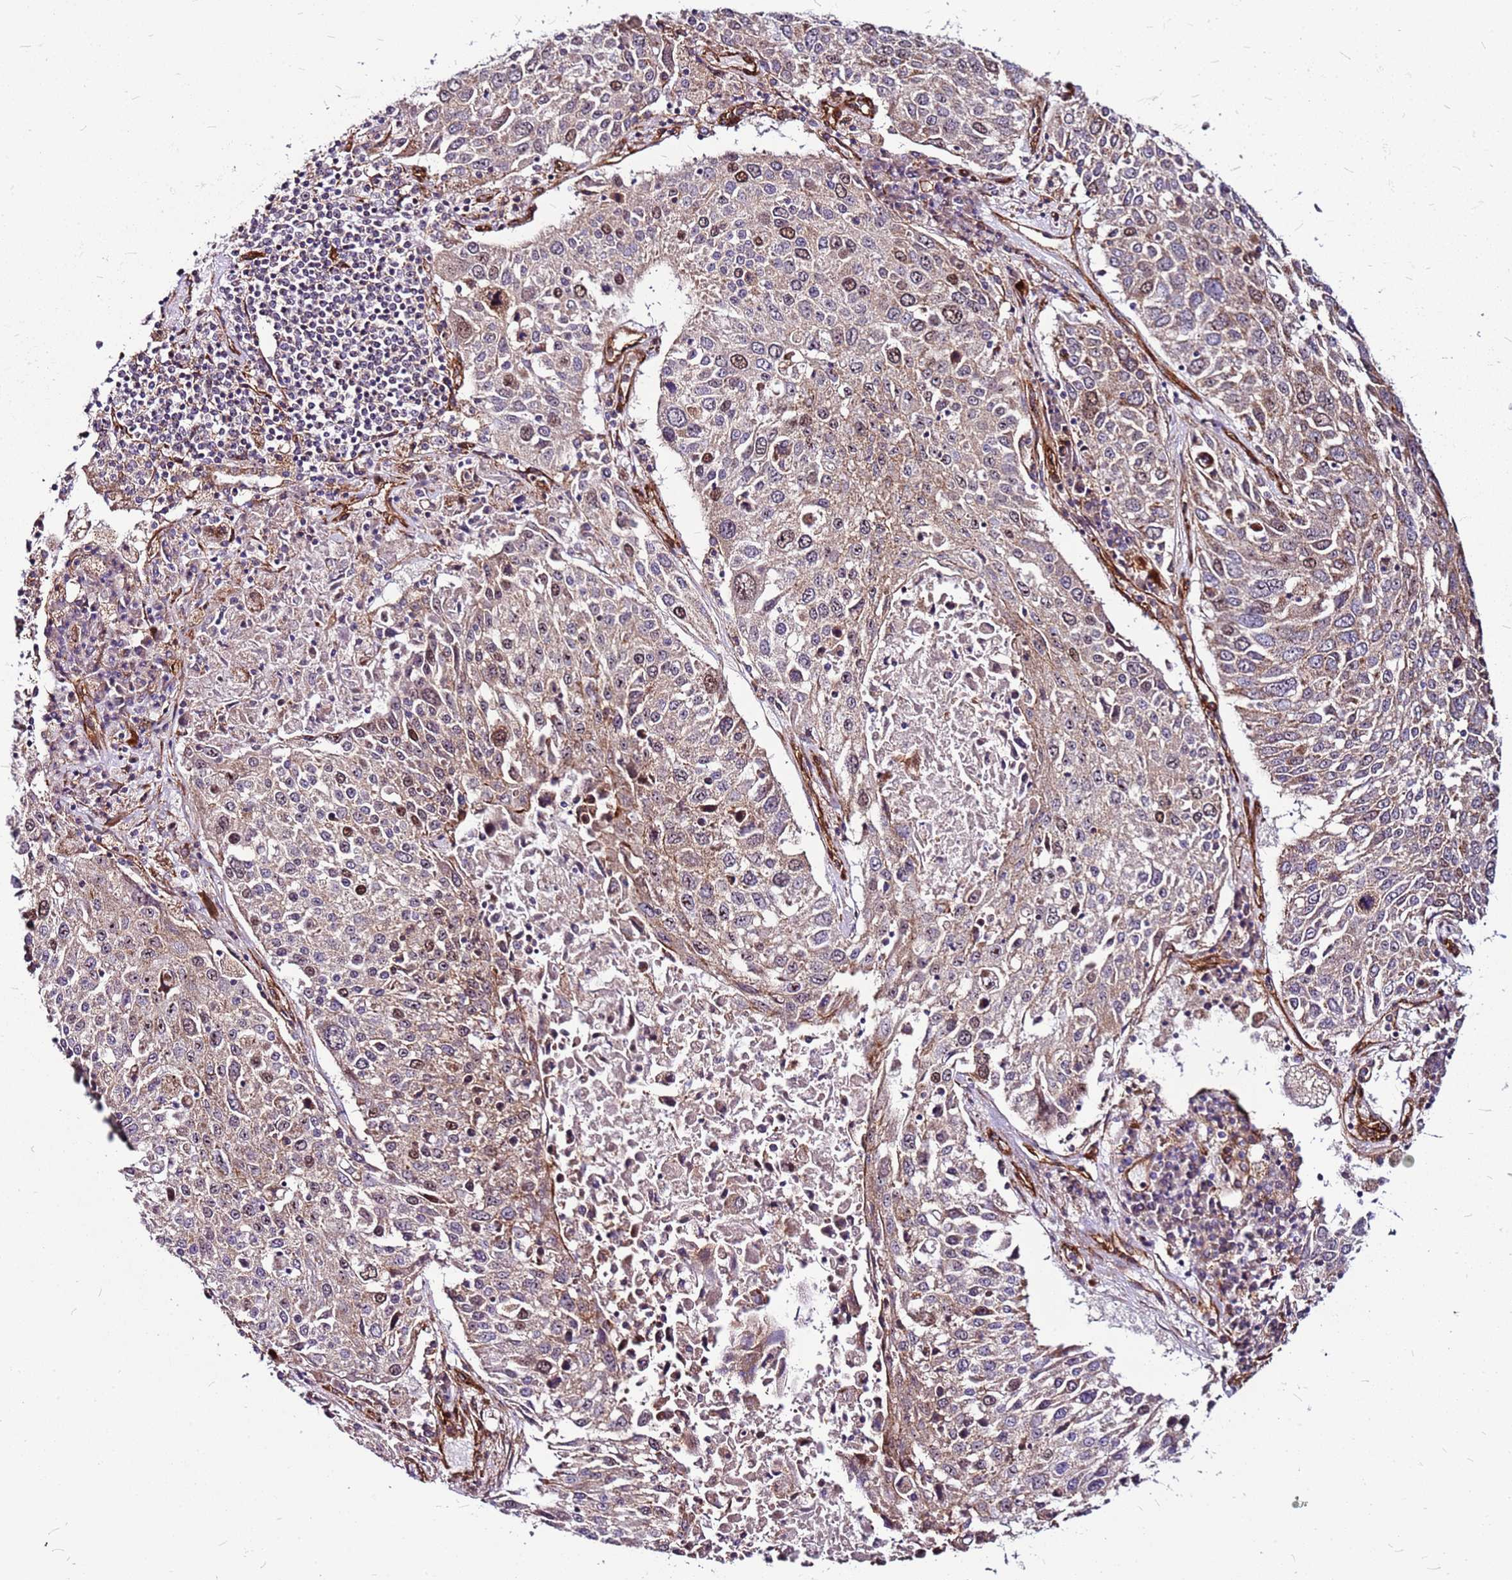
{"staining": {"intensity": "moderate", "quantity": "25%-75%", "location": "cytoplasmic/membranous,nuclear"}, "tissue": "lung cancer", "cell_type": "Tumor cells", "image_type": "cancer", "snomed": [{"axis": "morphology", "description": "Squamous cell carcinoma, NOS"}, {"axis": "topography", "description": "Lung"}], "caption": "Immunohistochemical staining of human lung cancer (squamous cell carcinoma) demonstrates moderate cytoplasmic/membranous and nuclear protein expression in approximately 25%-75% of tumor cells.", "gene": "TOPAZ1", "patient": {"sex": "male", "age": 65}}